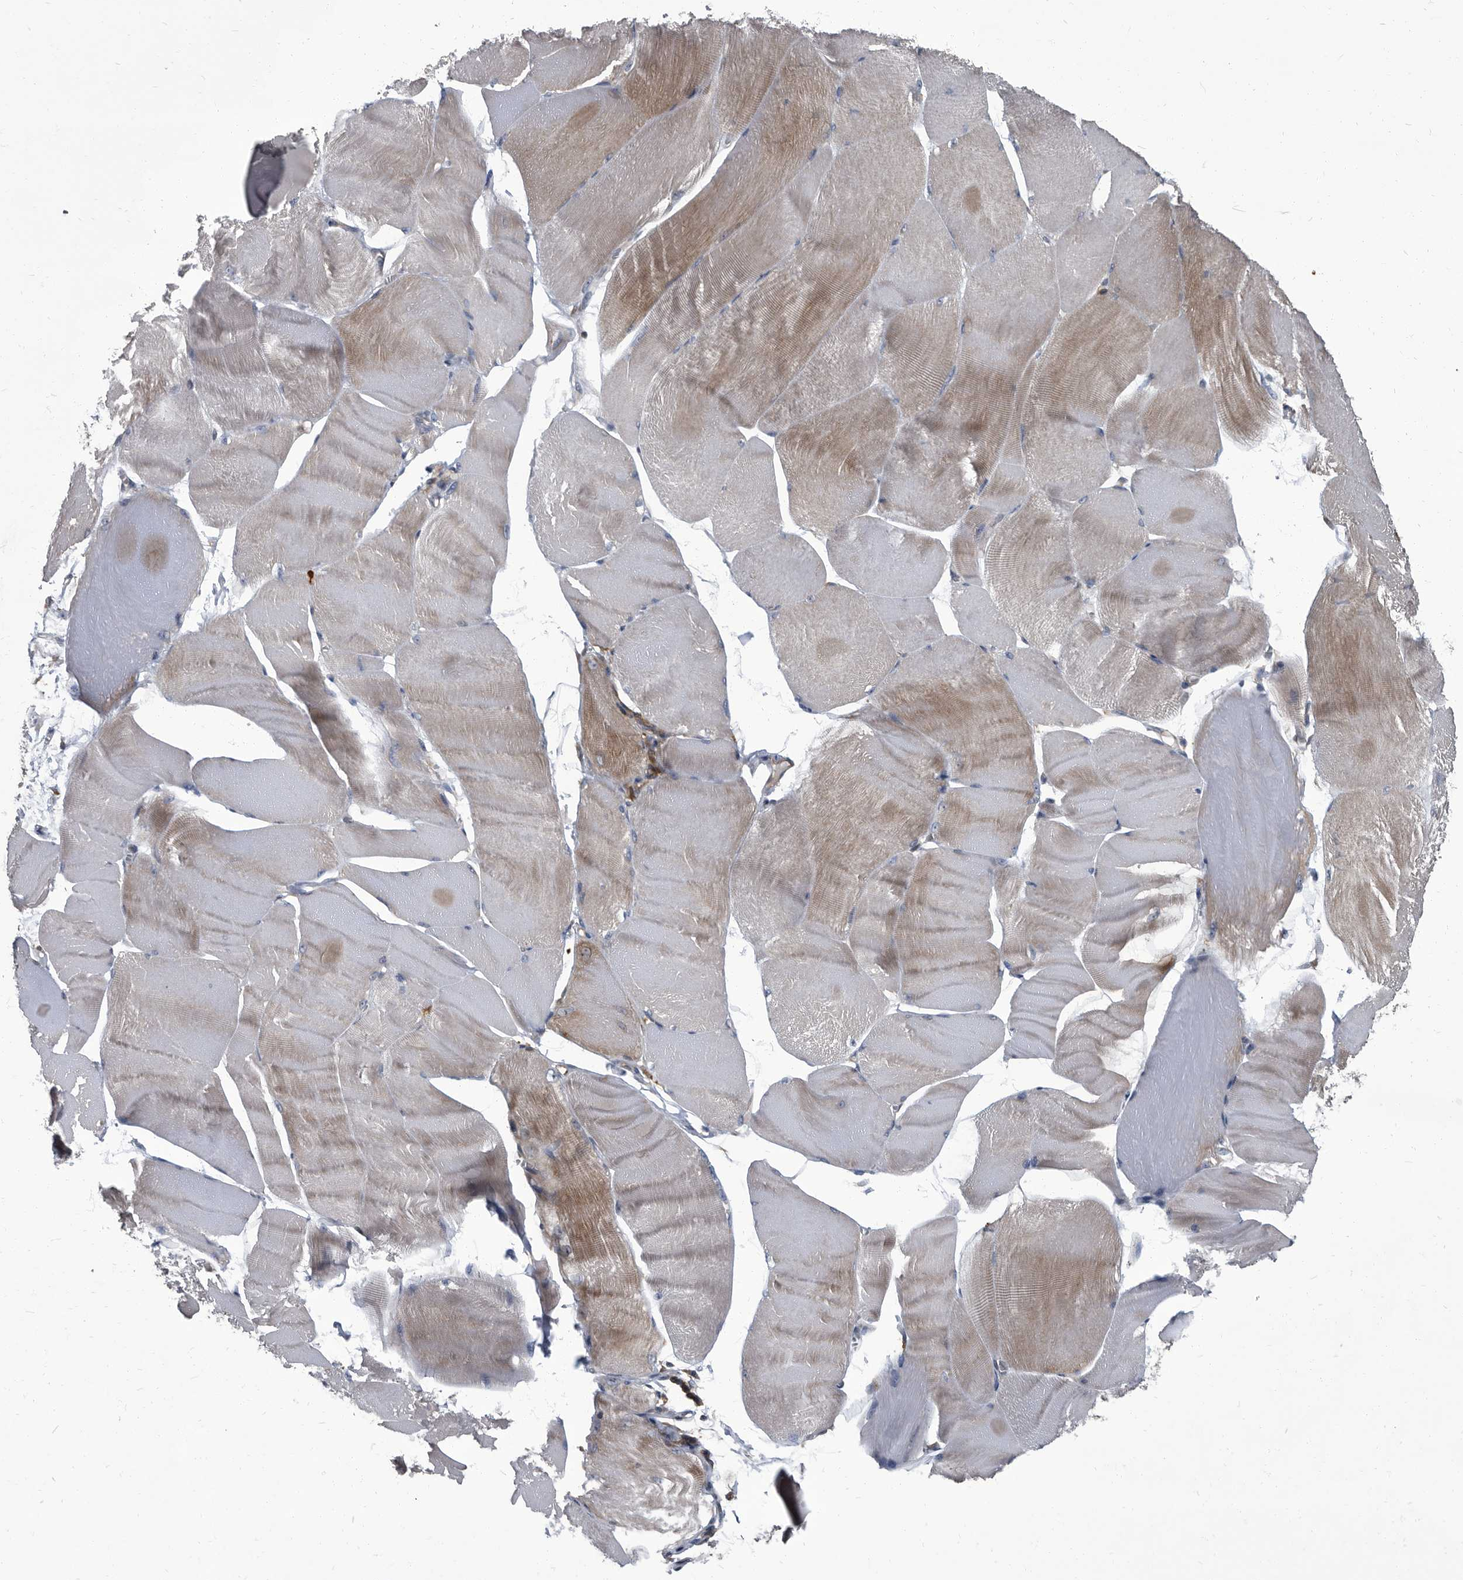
{"staining": {"intensity": "weak", "quantity": "<25%", "location": "cytoplasmic/membranous"}, "tissue": "skeletal muscle", "cell_type": "Myocytes", "image_type": "normal", "snomed": [{"axis": "morphology", "description": "Normal tissue, NOS"}, {"axis": "morphology", "description": "Basal cell carcinoma"}, {"axis": "topography", "description": "Skeletal muscle"}], "caption": "DAB (3,3'-diaminobenzidine) immunohistochemical staining of benign human skeletal muscle shows no significant expression in myocytes. (DAB immunohistochemistry (IHC), high magnification).", "gene": "CDV3", "patient": {"sex": "female", "age": 64}}